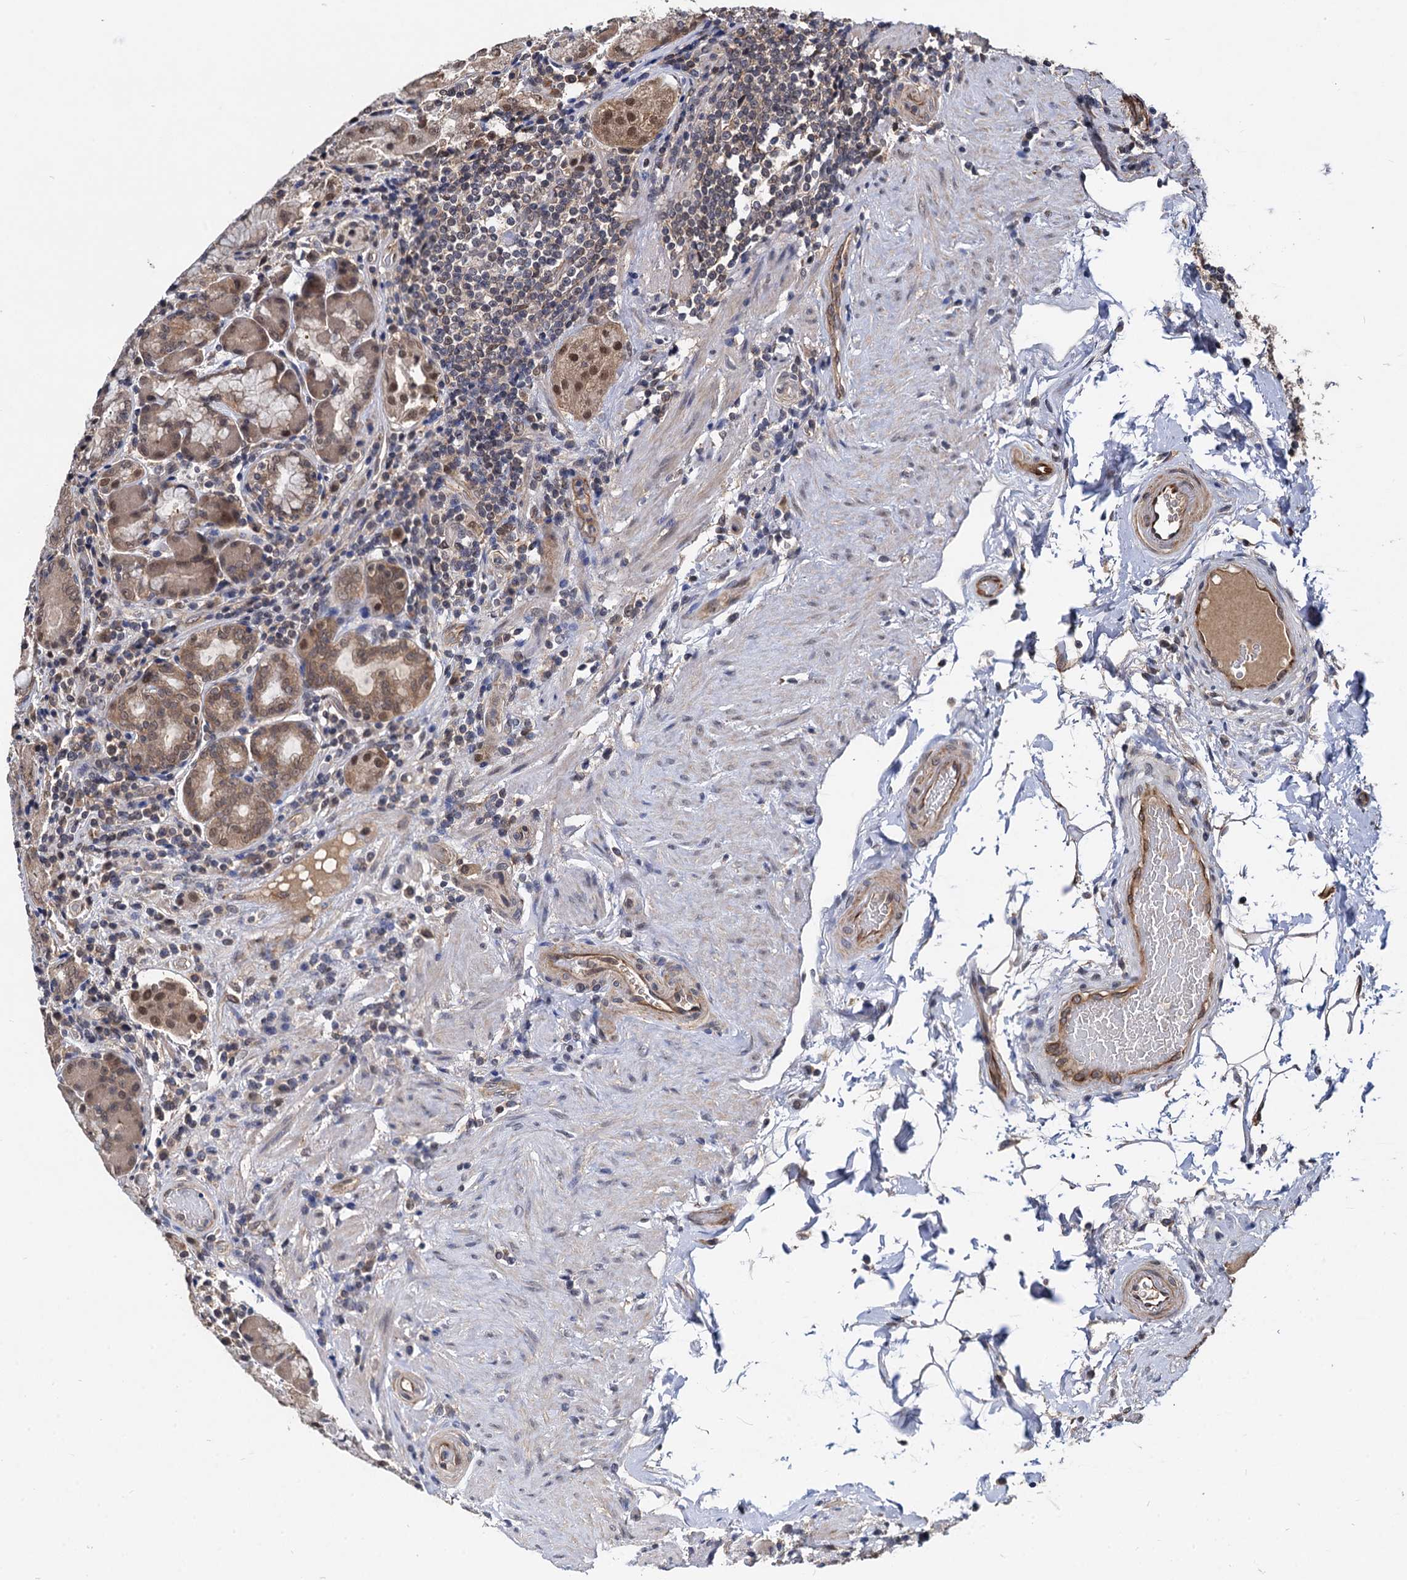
{"staining": {"intensity": "moderate", "quantity": ">75%", "location": "cytoplasmic/membranous,nuclear"}, "tissue": "stomach", "cell_type": "Glandular cells", "image_type": "normal", "snomed": [{"axis": "morphology", "description": "Normal tissue, NOS"}, {"axis": "topography", "description": "Stomach, upper"}, {"axis": "topography", "description": "Stomach, lower"}], "caption": "Stomach stained with DAB (3,3'-diaminobenzidine) immunohistochemistry (IHC) shows medium levels of moderate cytoplasmic/membranous,nuclear expression in approximately >75% of glandular cells.", "gene": "PSMD4", "patient": {"sex": "female", "age": 76}}